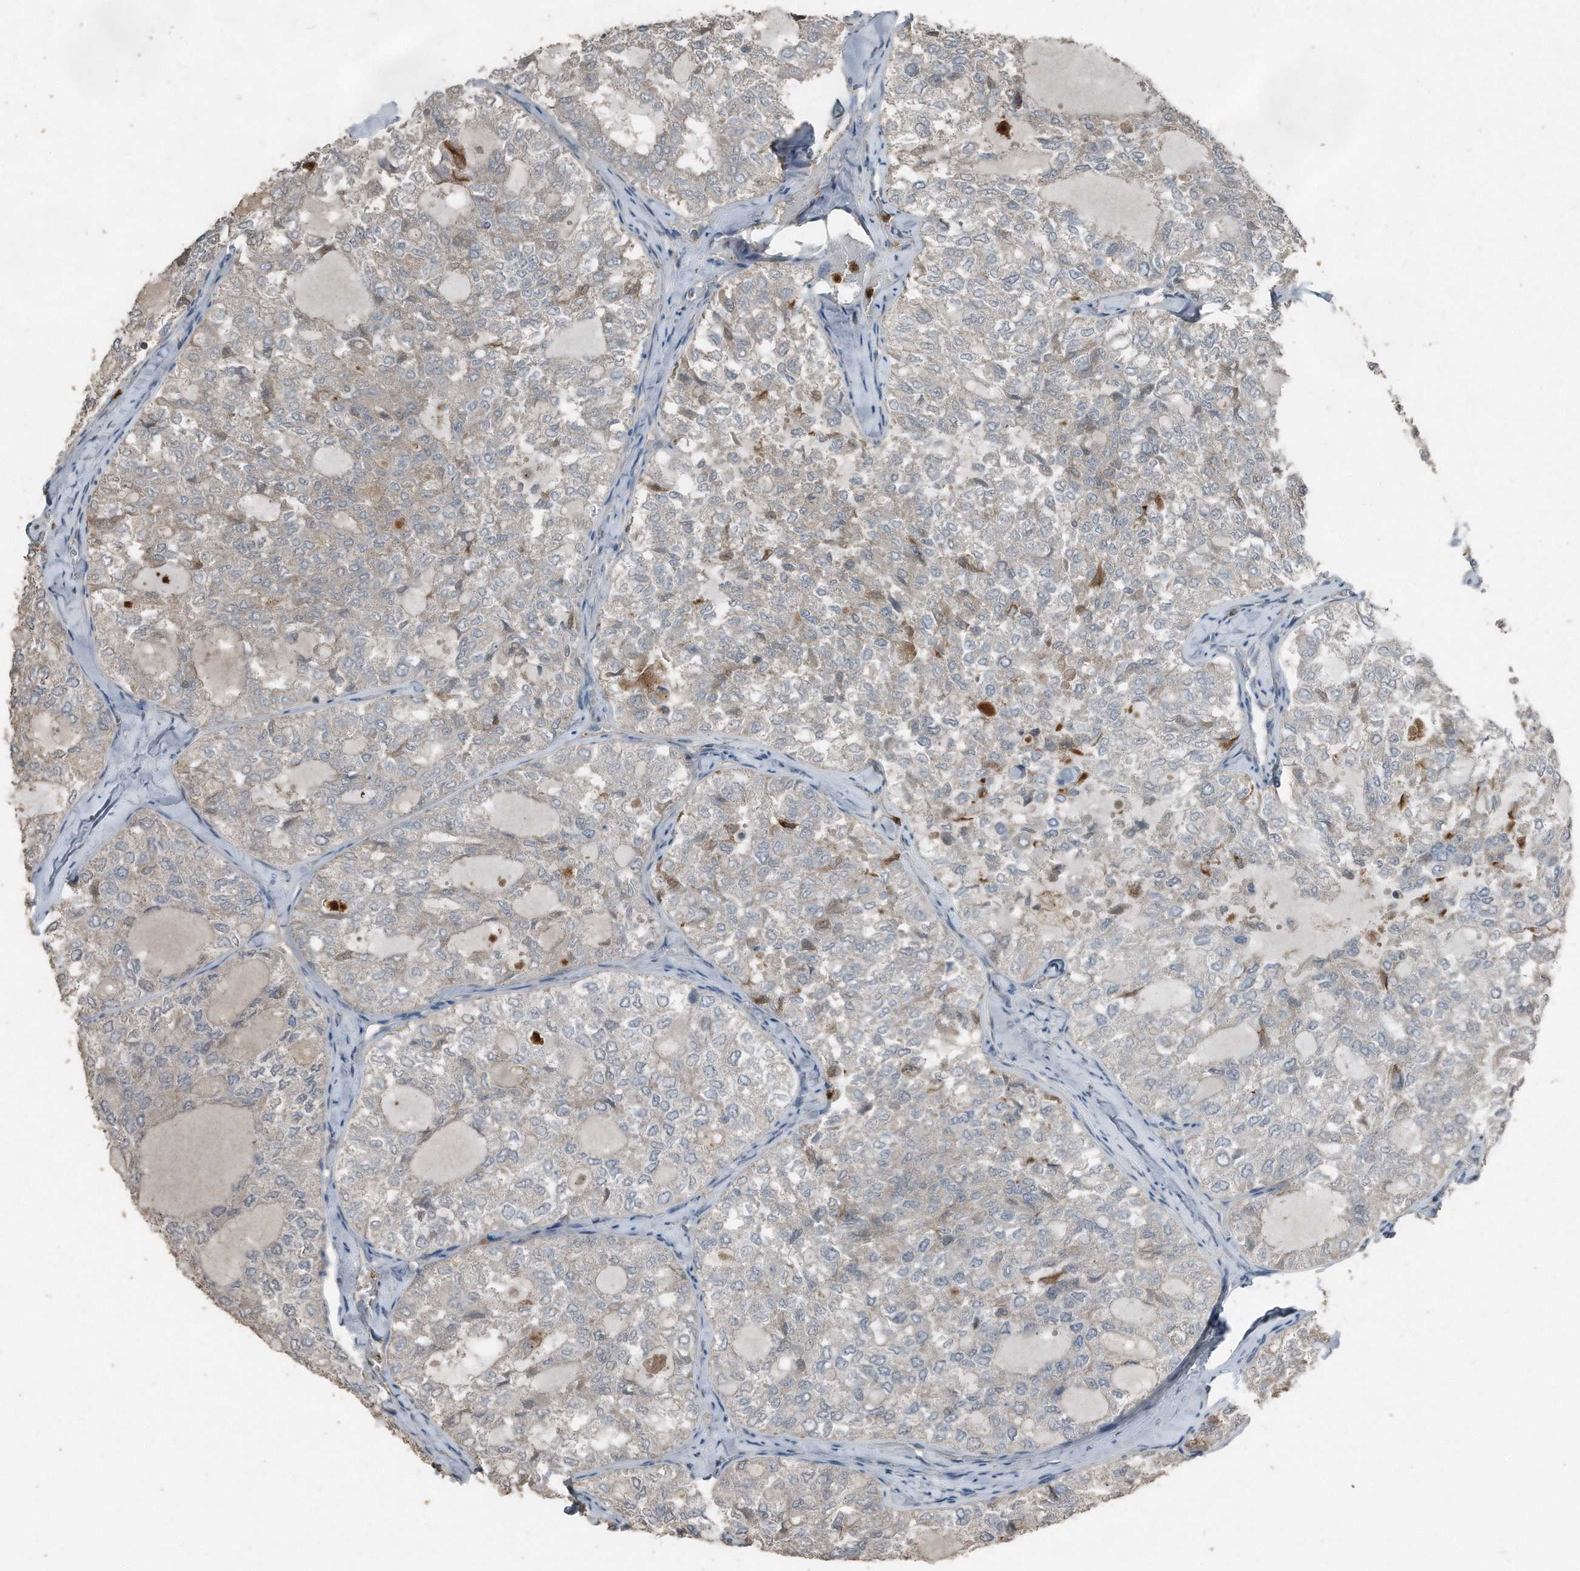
{"staining": {"intensity": "negative", "quantity": "none", "location": "none"}, "tissue": "thyroid cancer", "cell_type": "Tumor cells", "image_type": "cancer", "snomed": [{"axis": "morphology", "description": "Follicular adenoma carcinoma, NOS"}, {"axis": "topography", "description": "Thyroid gland"}], "caption": "IHC histopathology image of follicular adenoma carcinoma (thyroid) stained for a protein (brown), which demonstrates no expression in tumor cells.", "gene": "C9", "patient": {"sex": "male", "age": 75}}